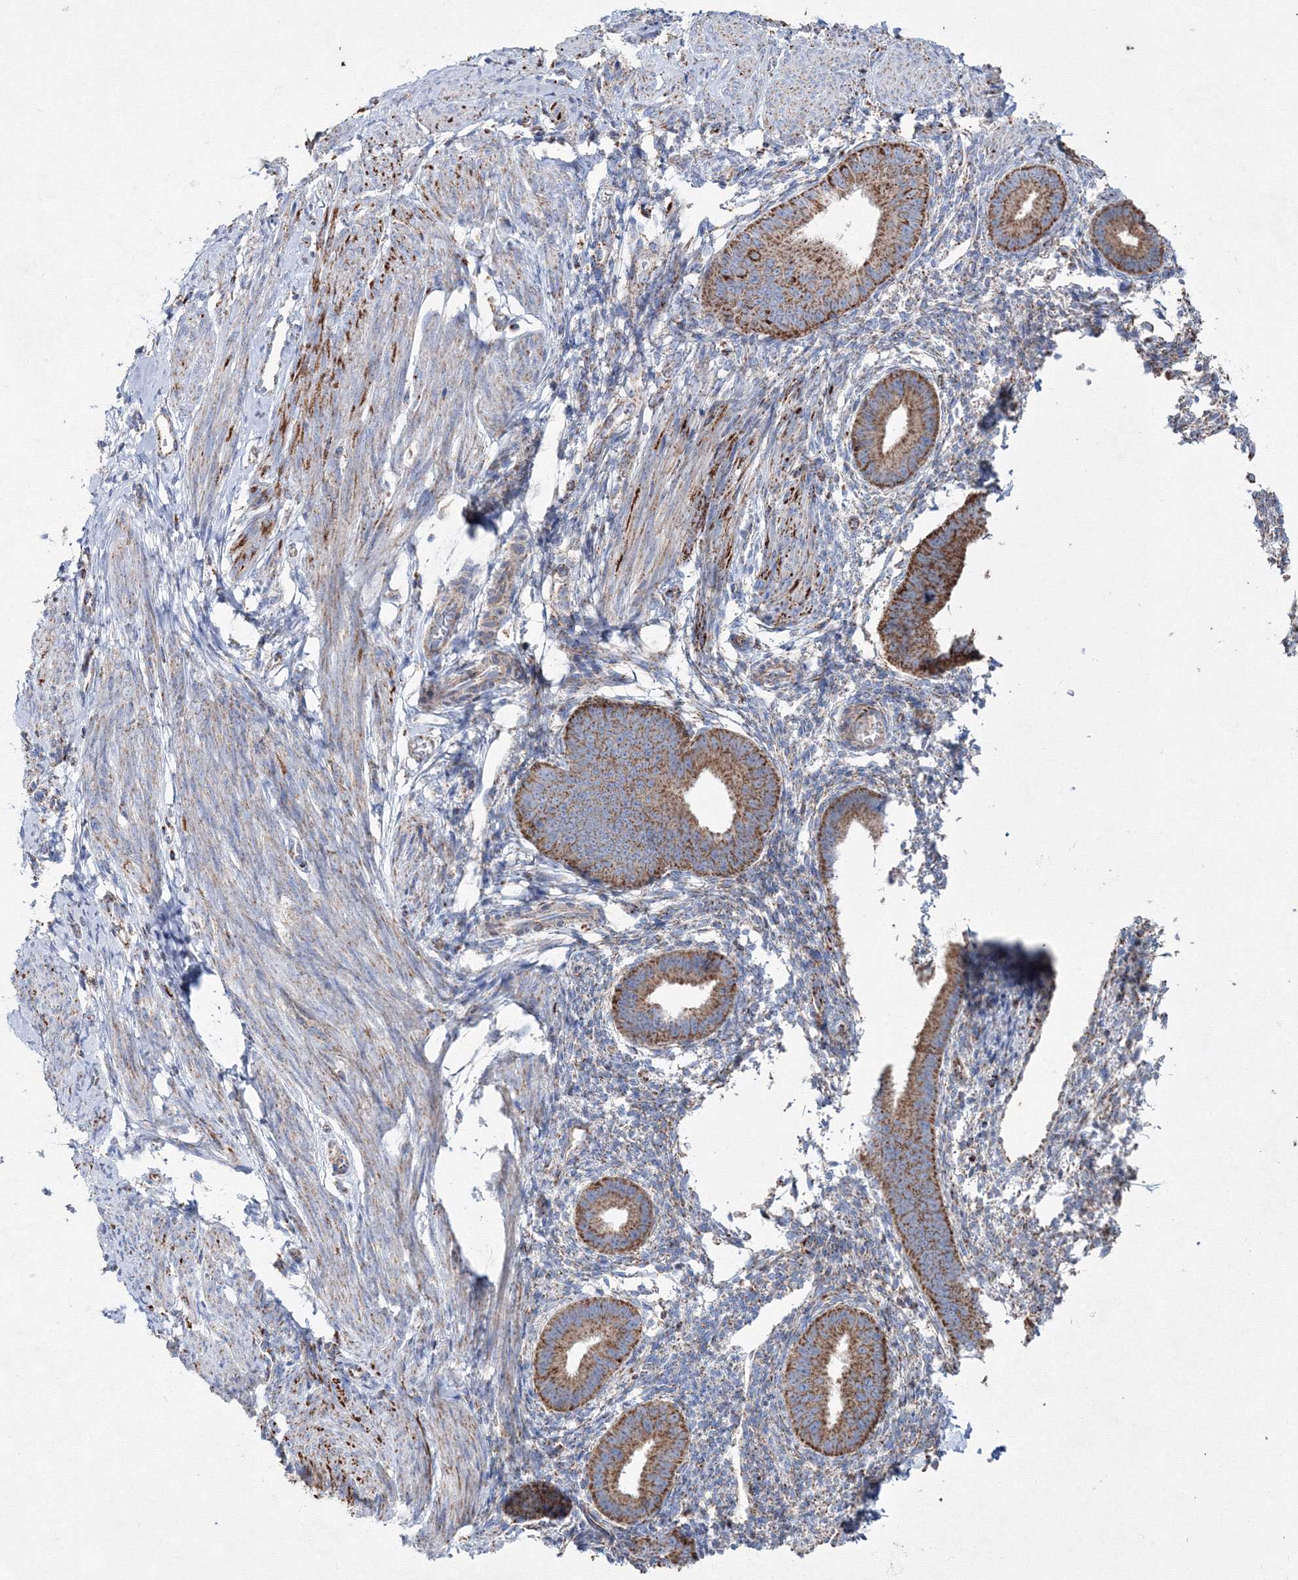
{"staining": {"intensity": "moderate", "quantity": "<25%", "location": "cytoplasmic/membranous"}, "tissue": "endometrium", "cell_type": "Cells in endometrial stroma", "image_type": "normal", "snomed": [{"axis": "morphology", "description": "Normal tissue, NOS"}, {"axis": "topography", "description": "Uterus"}, {"axis": "topography", "description": "Endometrium"}], "caption": "Endometrium stained with DAB (3,3'-diaminobenzidine) immunohistochemistry (IHC) shows low levels of moderate cytoplasmic/membranous positivity in about <25% of cells in endometrial stroma.", "gene": "IGSF9", "patient": {"sex": "female", "age": 48}}